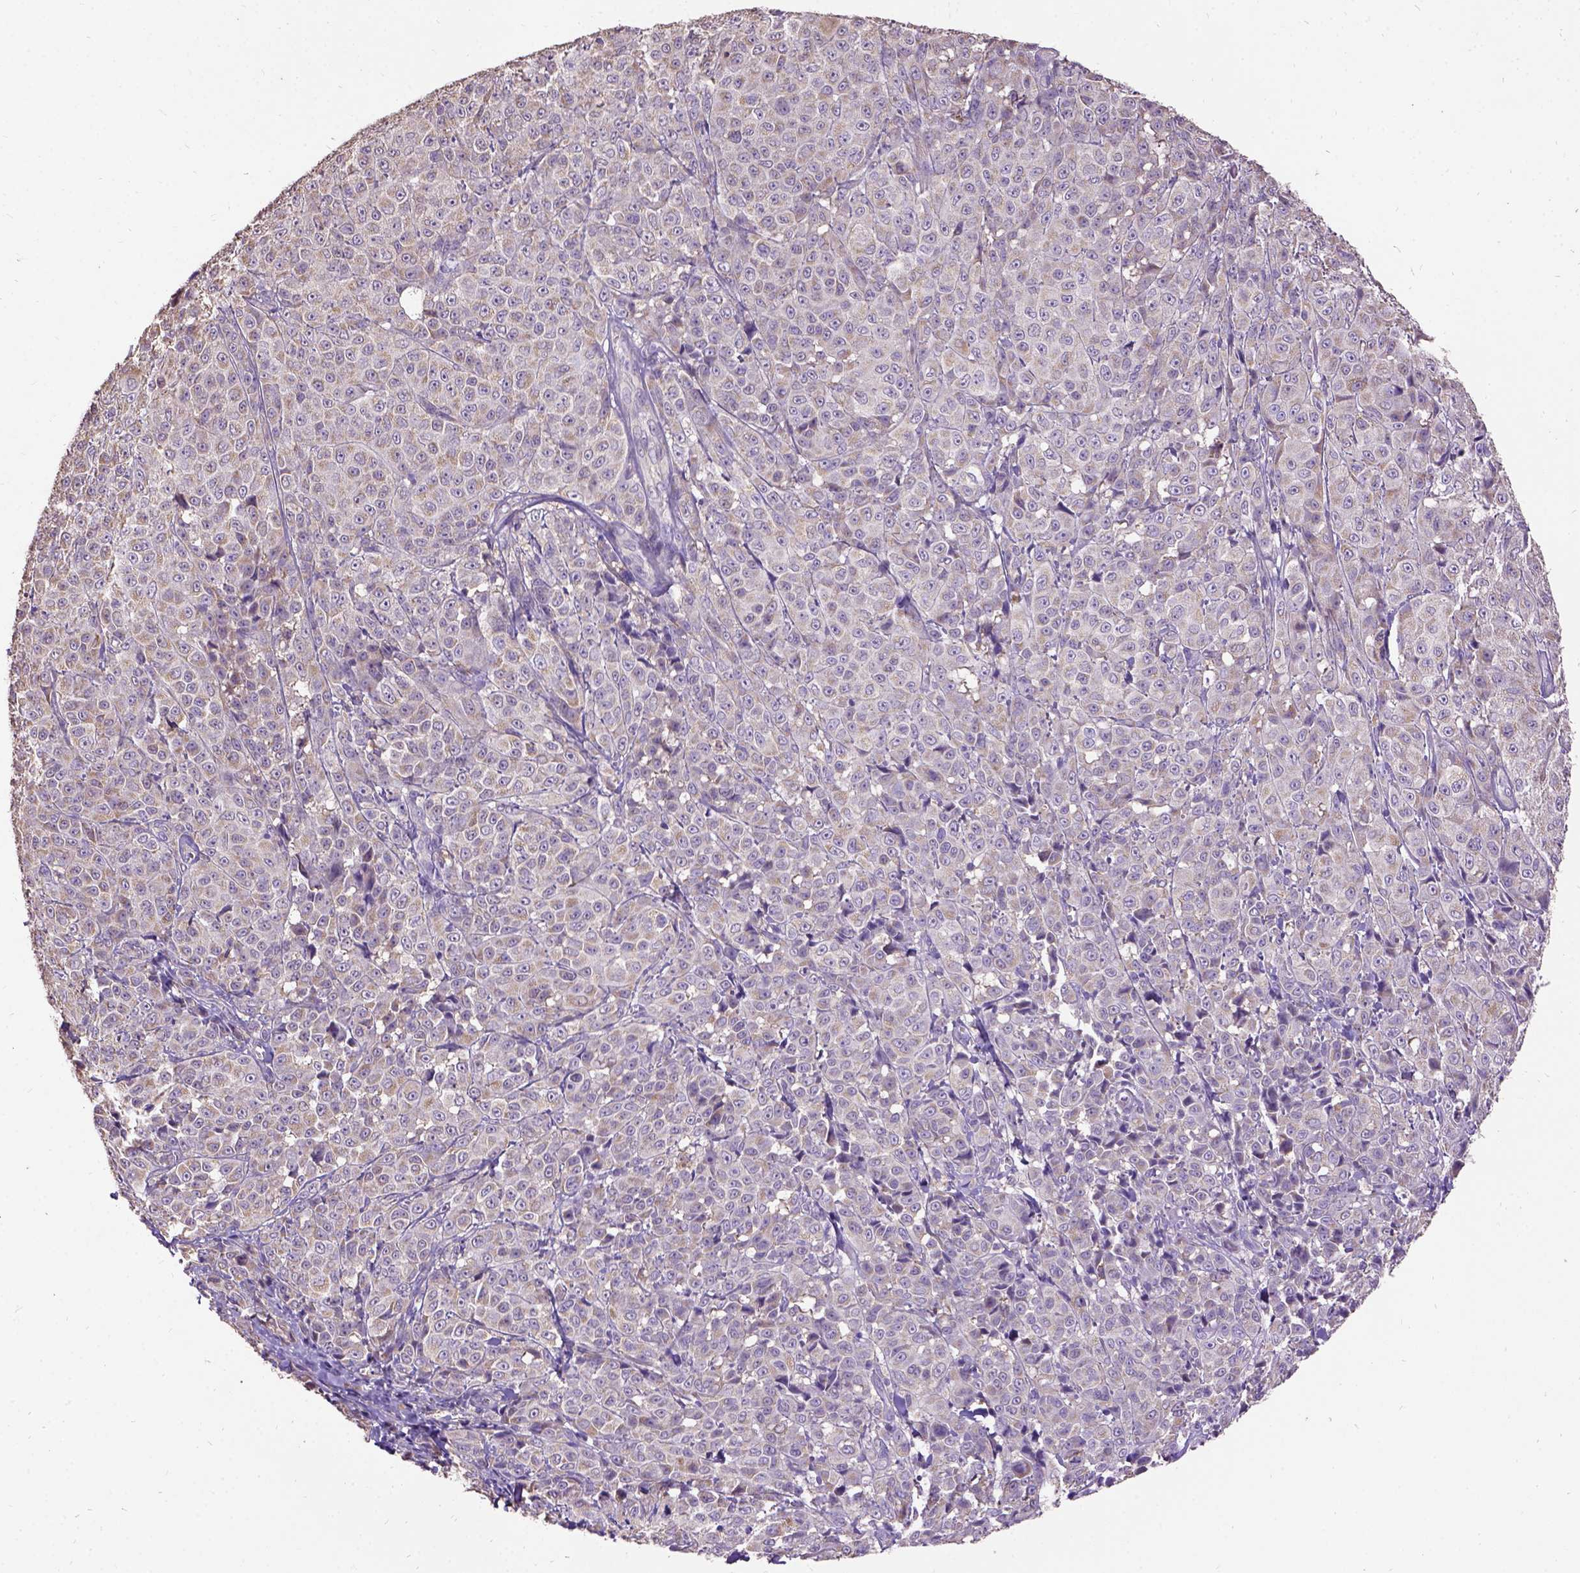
{"staining": {"intensity": "weak", "quantity": ">75%", "location": "cytoplasmic/membranous"}, "tissue": "melanoma", "cell_type": "Tumor cells", "image_type": "cancer", "snomed": [{"axis": "morphology", "description": "Malignant melanoma, NOS"}, {"axis": "topography", "description": "Skin"}], "caption": "High-magnification brightfield microscopy of malignant melanoma stained with DAB (3,3'-diaminobenzidine) (brown) and counterstained with hematoxylin (blue). tumor cells exhibit weak cytoplasmic/membranous expression is present in approximately>75% of cells. (DAB = brown stain, brightfield microscopy at high magnification).", "gene": "DQX1", "patient": {"sex": "male", "age": 89}}